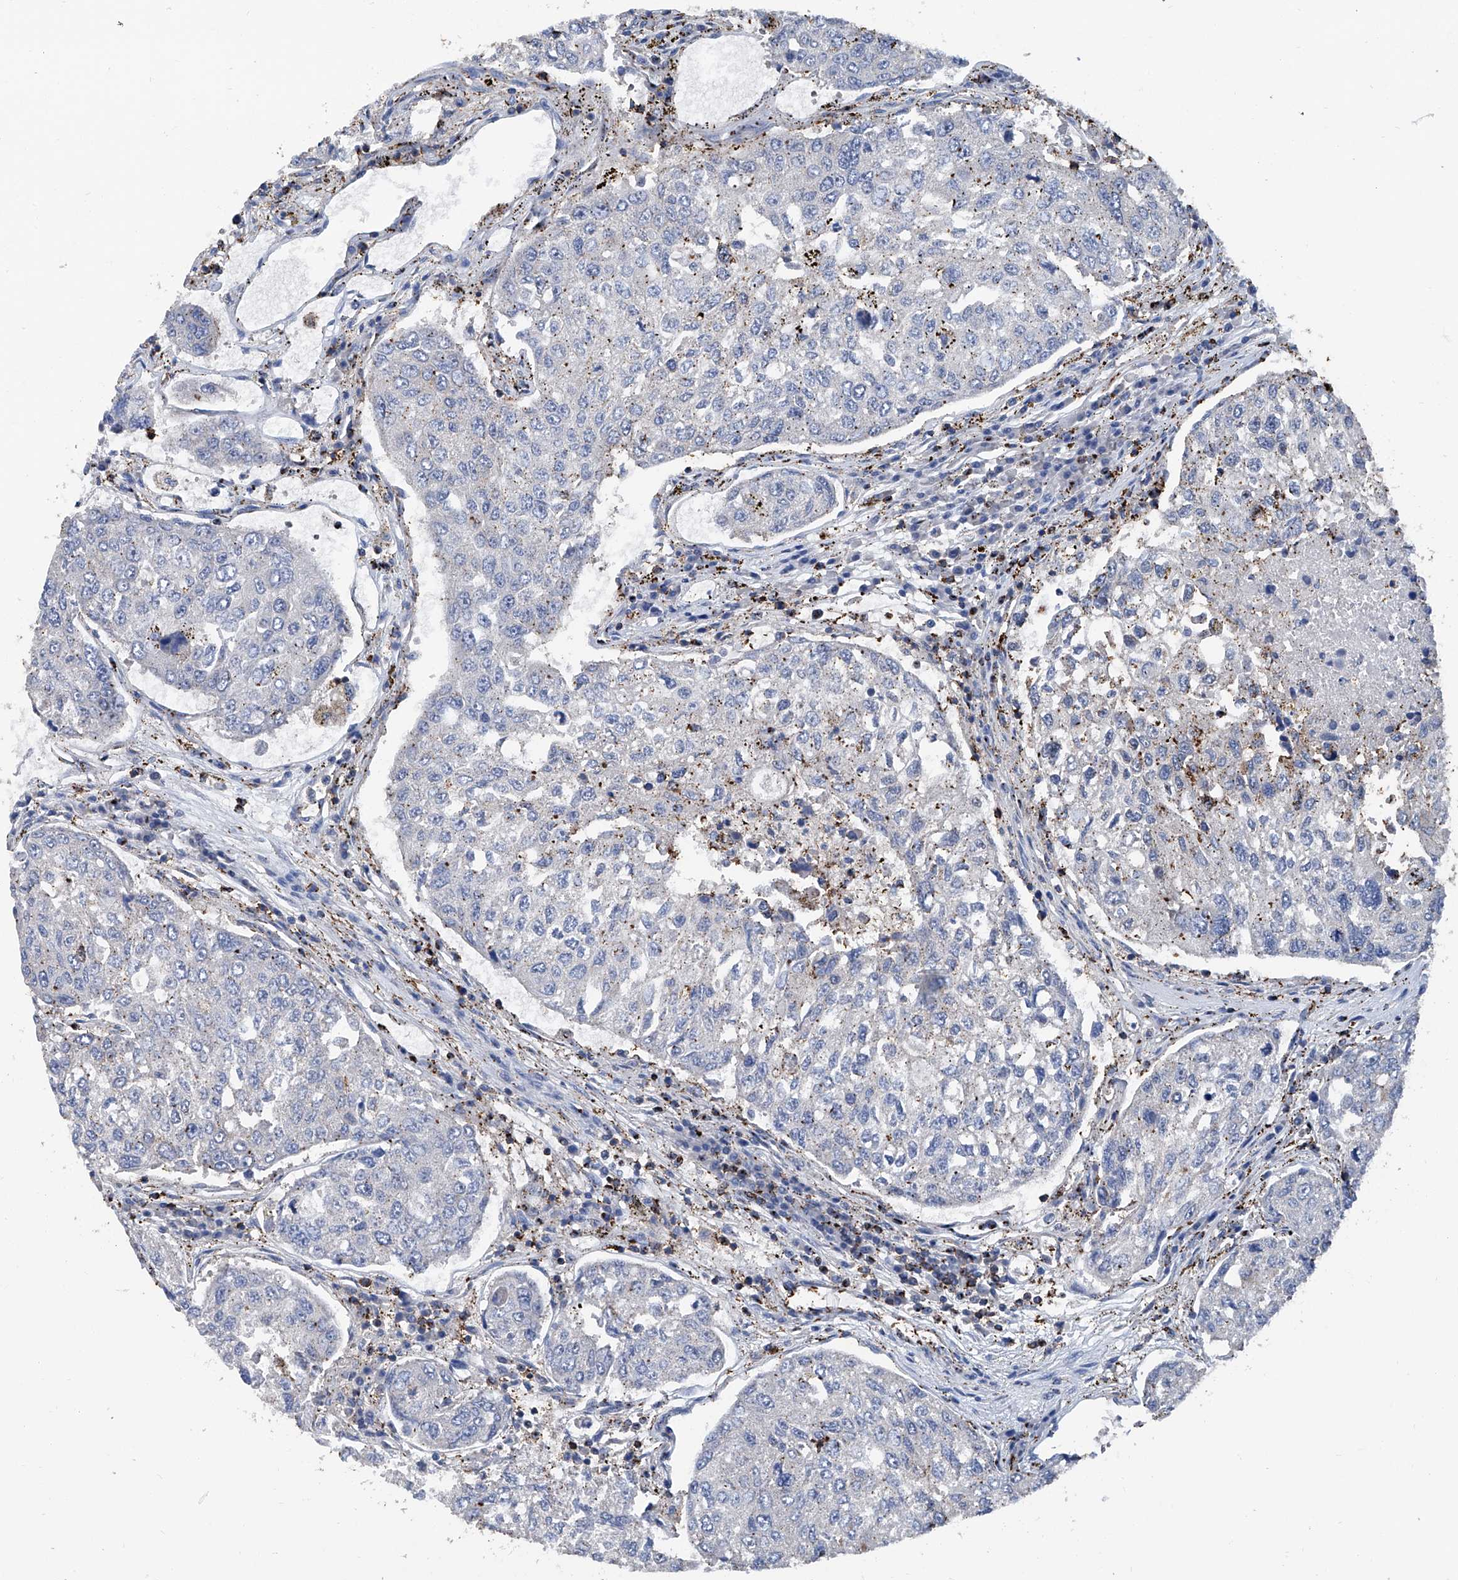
{"staining": {"intensity": "negative", "quantity": "none", "location": "none"}, "tissue": "urothelial cancer", "cell_type": "Tumor cells", "image_type": "cancer", "snomed": [{"axis": "morphology", "description": "Urothelial carcinoma, High grade"}, {"axis": "topography", "description": "Lymph node"}, {"axis": "topography", "description": "Urinary bladder"}], "caption": "Human urothelial carcinoma (high-grade) stained for a protein using IHC displays no expression in tumor cells.", "gene": "ZNF484", "patient": {"sex": "male", "age": 51}}